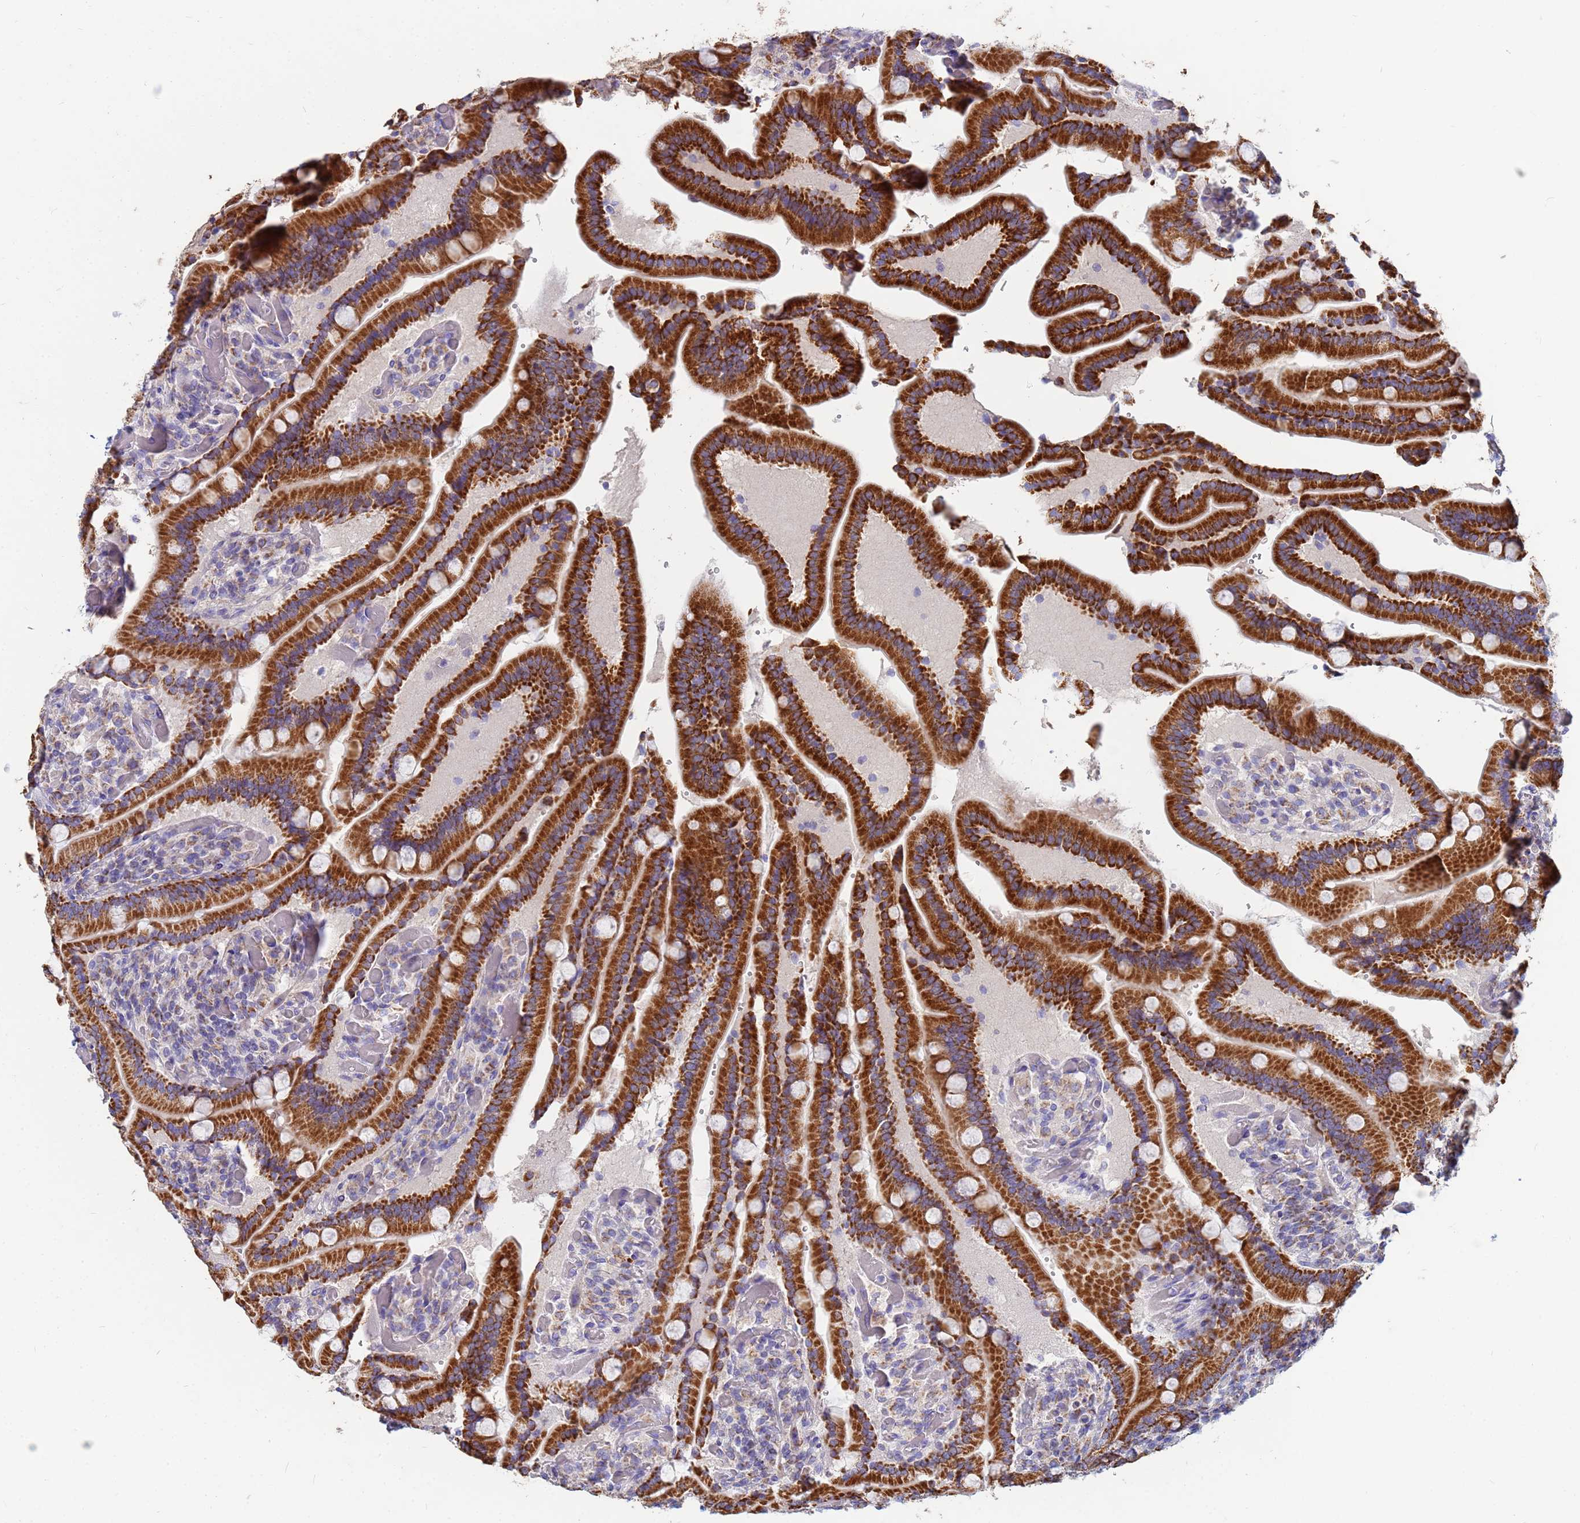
{"staining": {"intensity": "strong", "quantity": ">75%", "location": "cytoplasmic/membranous"}, "tissue": "duodenum", "cell_type": "Glandular cells", "image_type": "normal", "snomed": [{"axis": "morphology", "description": "Normal tissue, NOS"}, {"axis": "topography", "description": "Duodenum"}], "caption": "Protein analysis of unremarkable duodenum demonstrates strong cytoplasmic/membranous staining in about >75% of glandular cells.", "gene": "UQCRHL", "patient": {"sex": "female", "age": 62}}